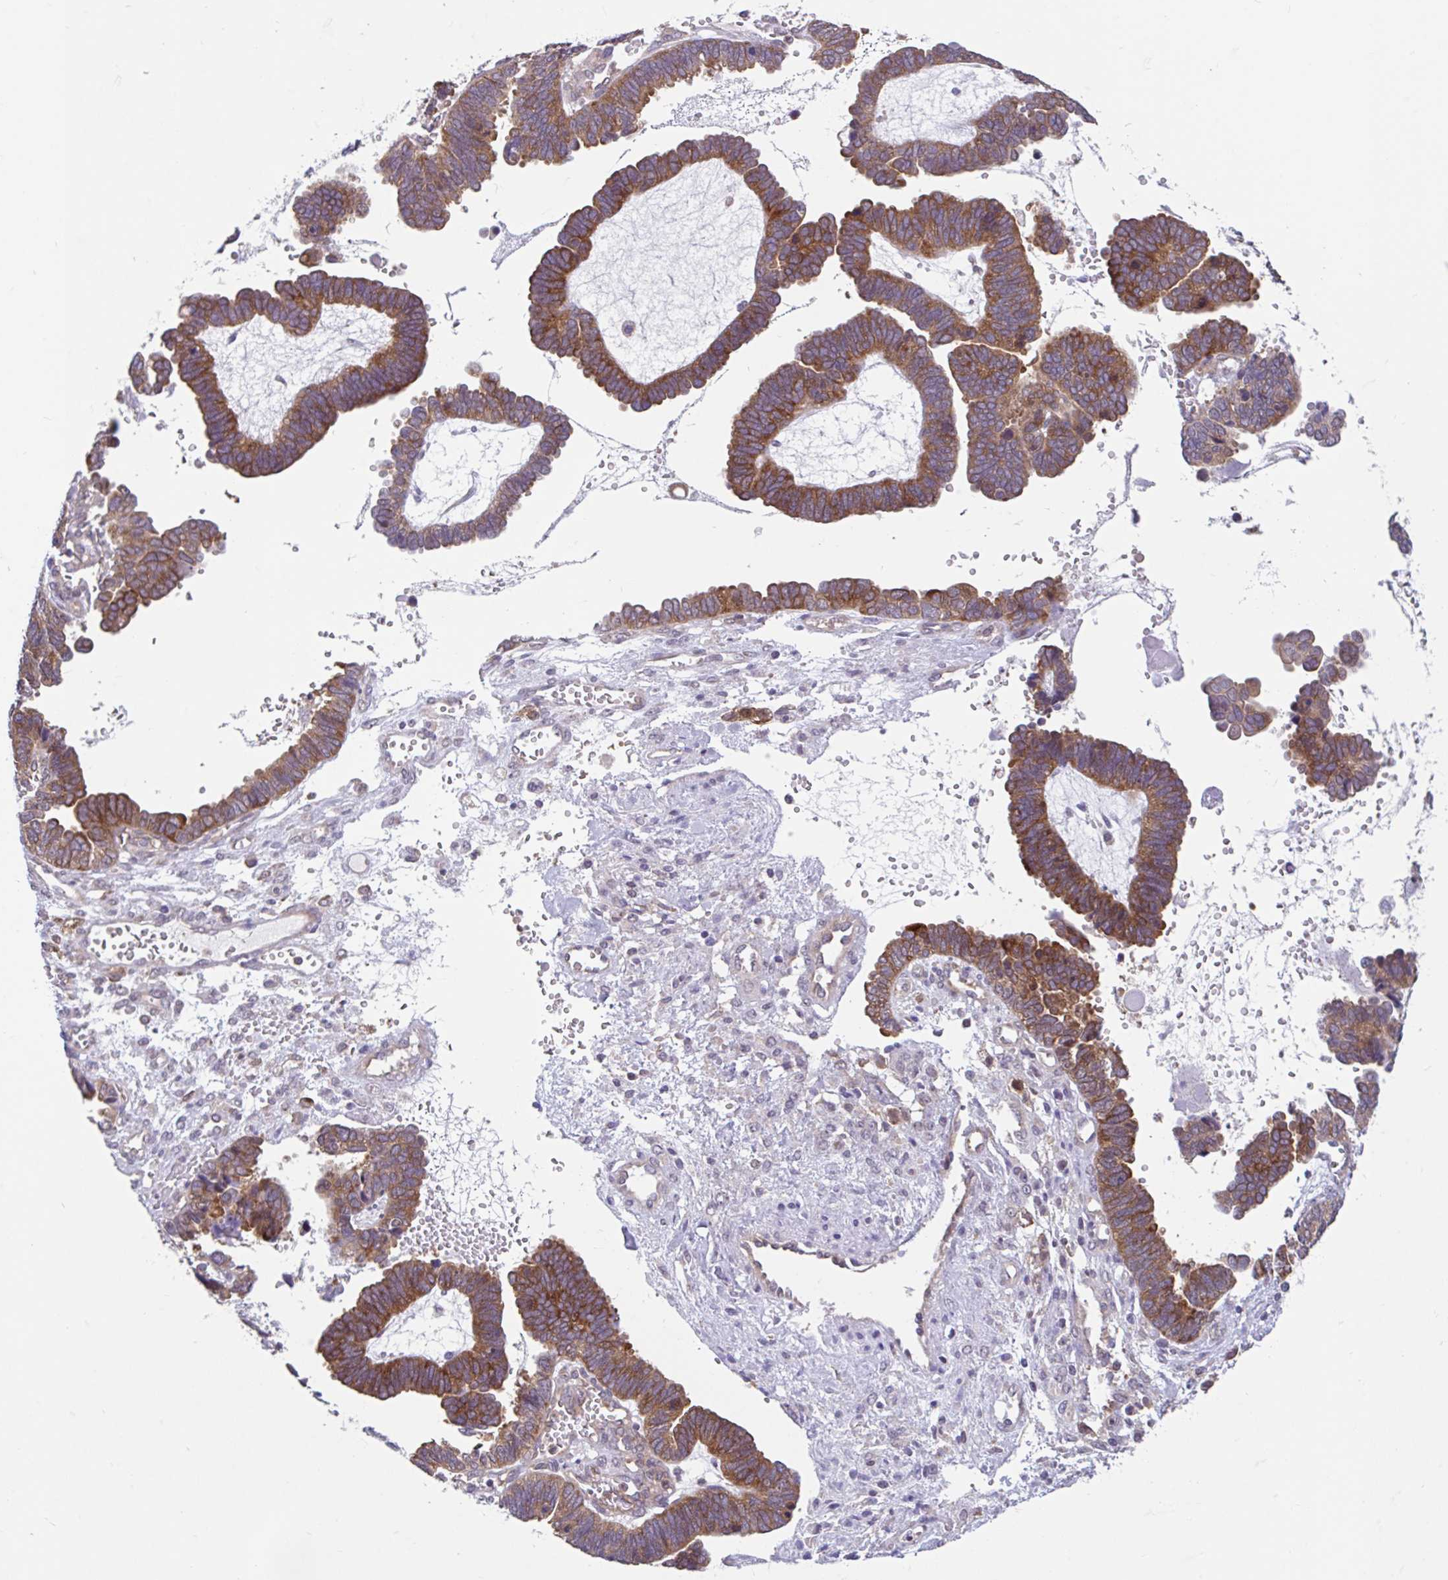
{"staining": {"intensity": "moderate", "quantity": ">75%", "location": "cytoplasmic/membranous"}, "tissue": "ovarian cancer", "cell_type": "Tumor cells", "image_type": "cancer", "snomed": [{"axis": "morphology", "description": "Cystadenocarcinoma, serous, NOS"}, {"axis": "topography", "description": "Ovary"}], "caption": "The micrograph displays a brown stain indicating the presence of a protein in the cytoplasmic/membranous of tumor cells in ovarian cancer.", "gene": "RALBP1", "patient": {"sex": "female", "age": 51}}